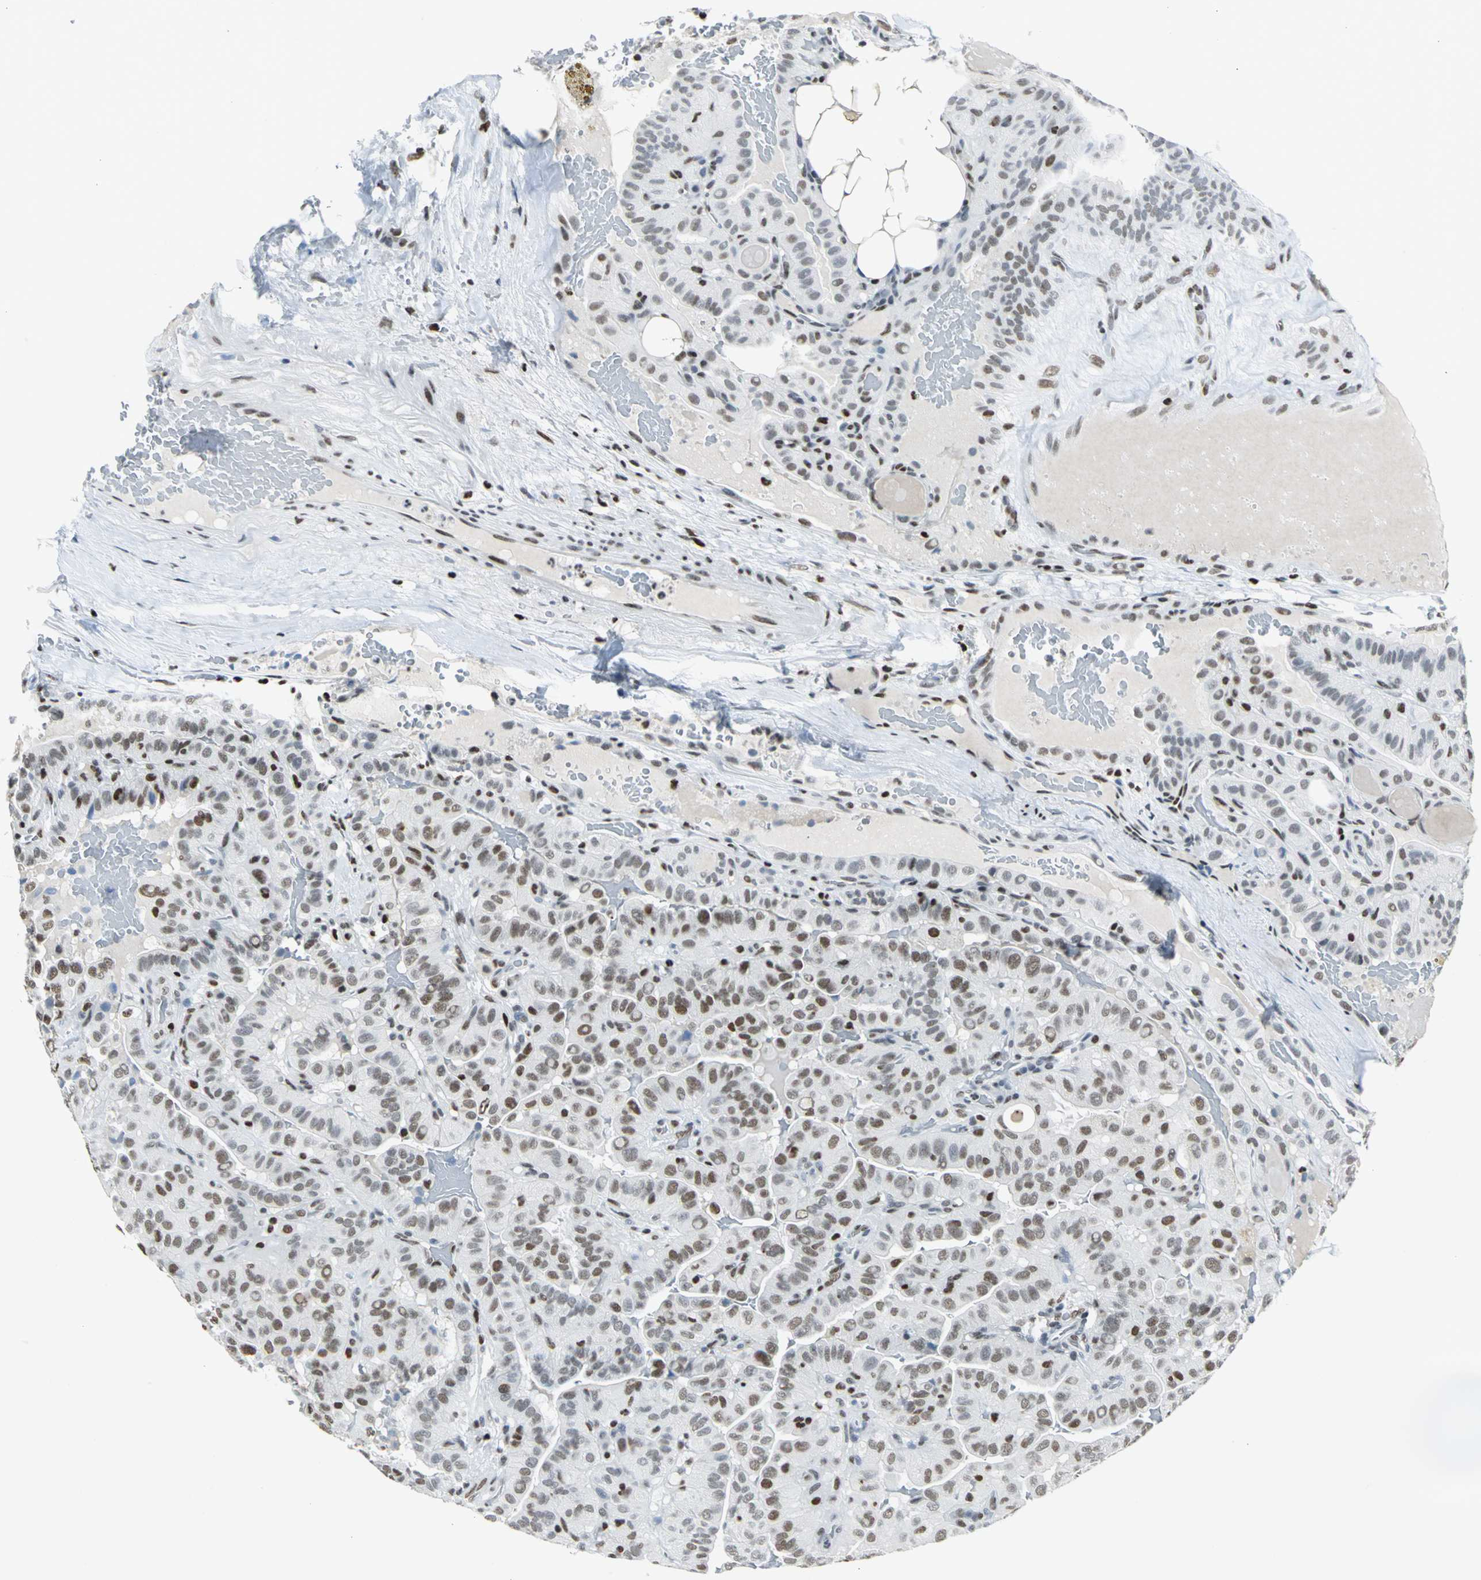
{"staining": {"intensity": "moderate", "quantity": ">75%", "location": "nuclear"}, "tissue": "thyroid cancer", "cell_type": "Tumor cells", "image_type": "cancer", "snomed": [{"axis": "morphology", "description": "Papillary adenocarcinoma, NOS"}, {"axis": "topography", "description": "Thyroid gland"}], "caption": "A brown stain shows moderate nuclear positivity of a protein in thyroid papillary adenocarcinoma tumor cells. The protein is stained brown, and the nuclei are stained in blue (DAB (3,3'-diaminobenzidine) IHC with brightfield microscopy, high magnification).", "gene": "HNRNPD", "patient": {"sex": "male", "age": 77}}